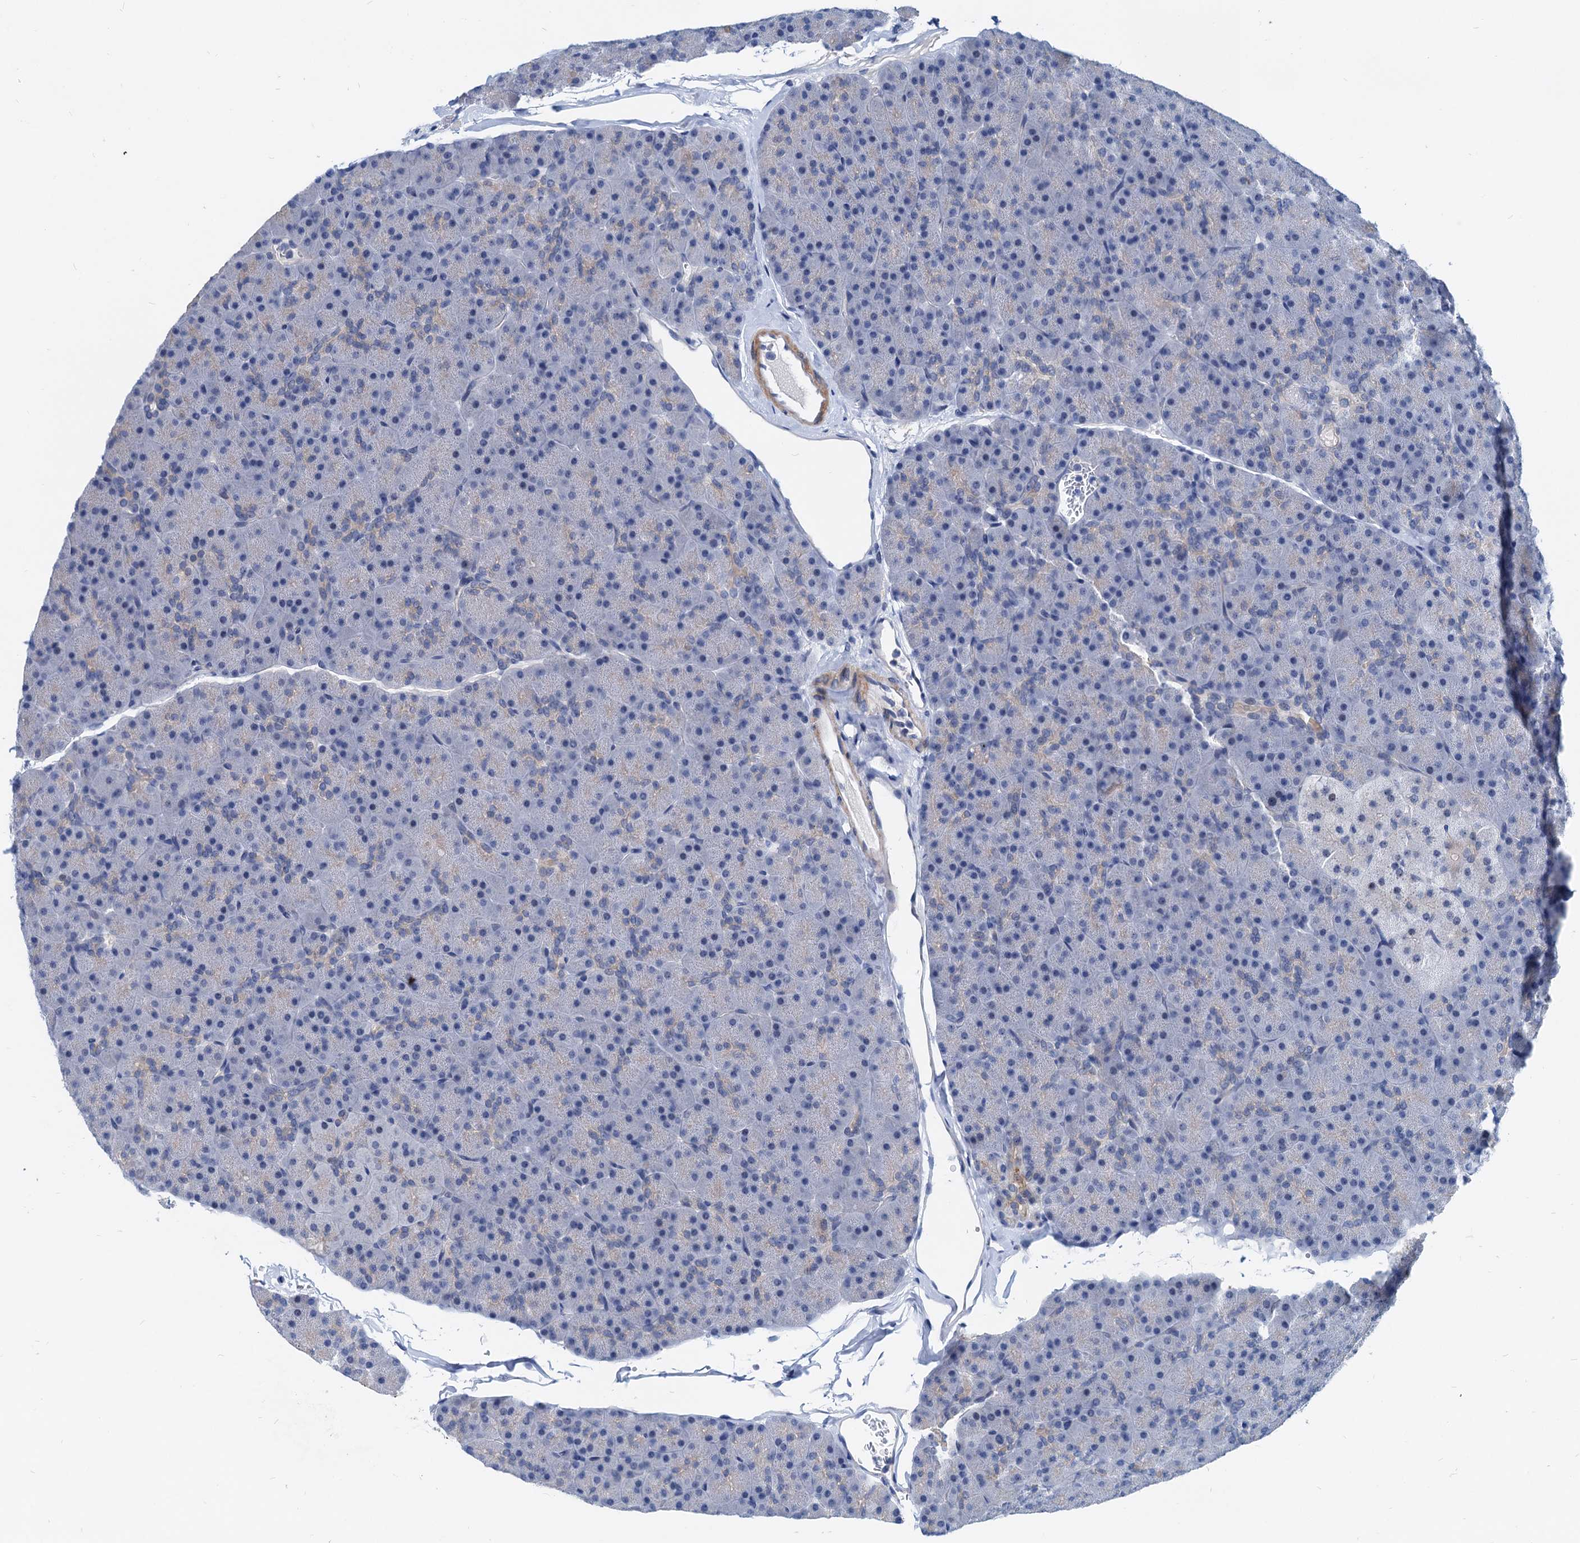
{"staining": {"intensity": "moderate", "quantity": "<25%", "location": "cytoplasmic/membranous,nuclear"}, "tissue": "pancreas", "cell_type": "Exocrine glandular cells", "image_type": "normal", "snomed": [{"axis": "morphology", "description": "Normal tissue, NOS"}, {"axis": "topography", "description": "Pancreas"}], "caption": "DAB (3,3'-diaminobenzidine) immunohistochemical staining of benign pancreas shows moderate cytoplasmic/membranous,nuclear protein expression in about <25% of exocrine glandular cells.", "gene": "HSF2", "patient": {"sex": "male", "age": 36}}